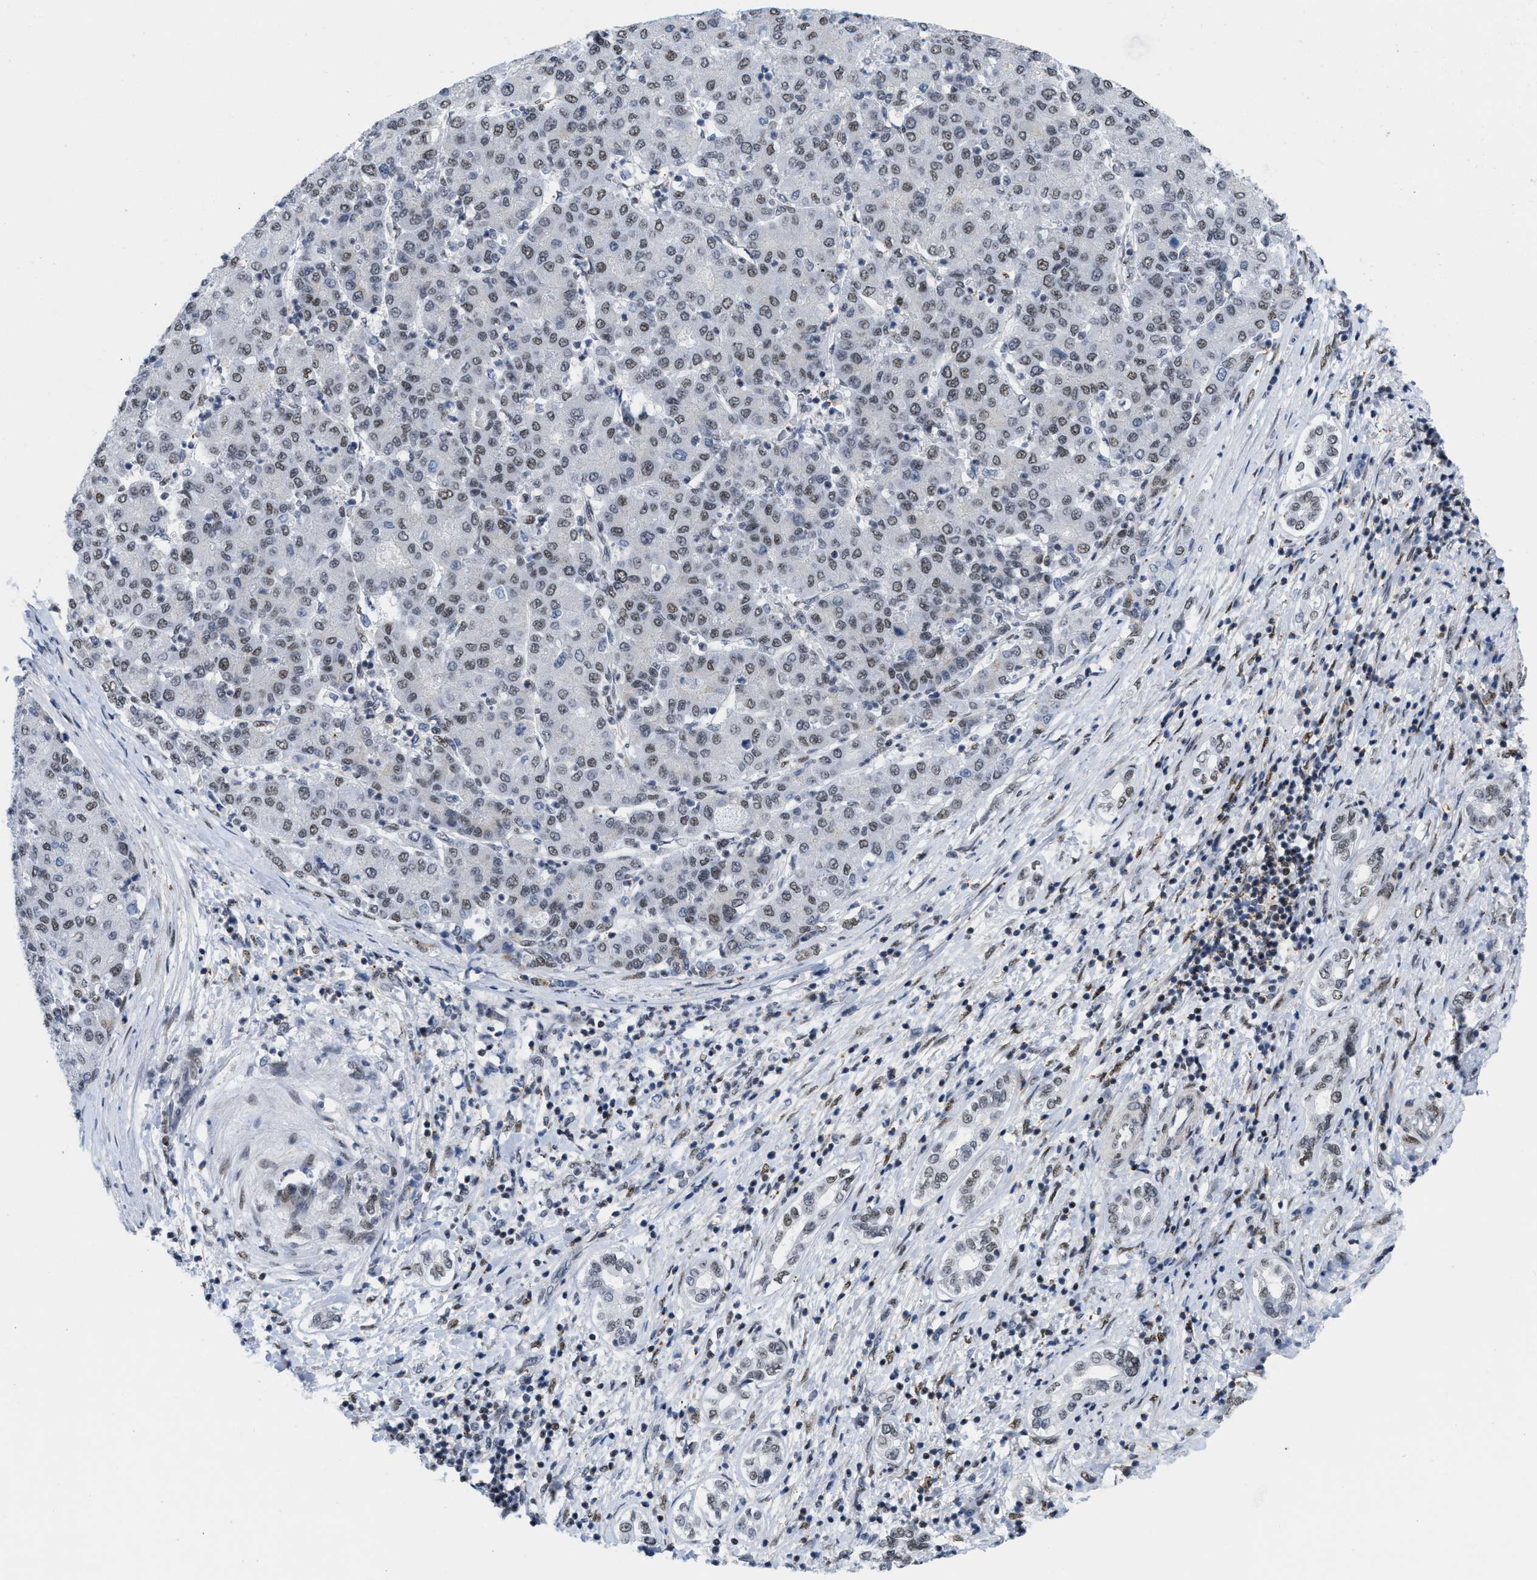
{"staining": {"intensity": "weak", "quantity": "25%-75%", "location": "nuclear"}, "tissue": "liver cancer", "cell_type": "Tumor cells", "image_type": "cancer", "snomed": [{"axis": "morphology", "description": "Carcinoma, Hepatocellular, NOS"}, {"axis": "topography", "description": "Liver"}], "caption": "A brown stain shows weak nuclear positivity of a protein in human liver cancer (hepatocellular carcinoma) tumor cells.", "gene": "MIER1", "patient": {"sex": "male", "age": 65}}